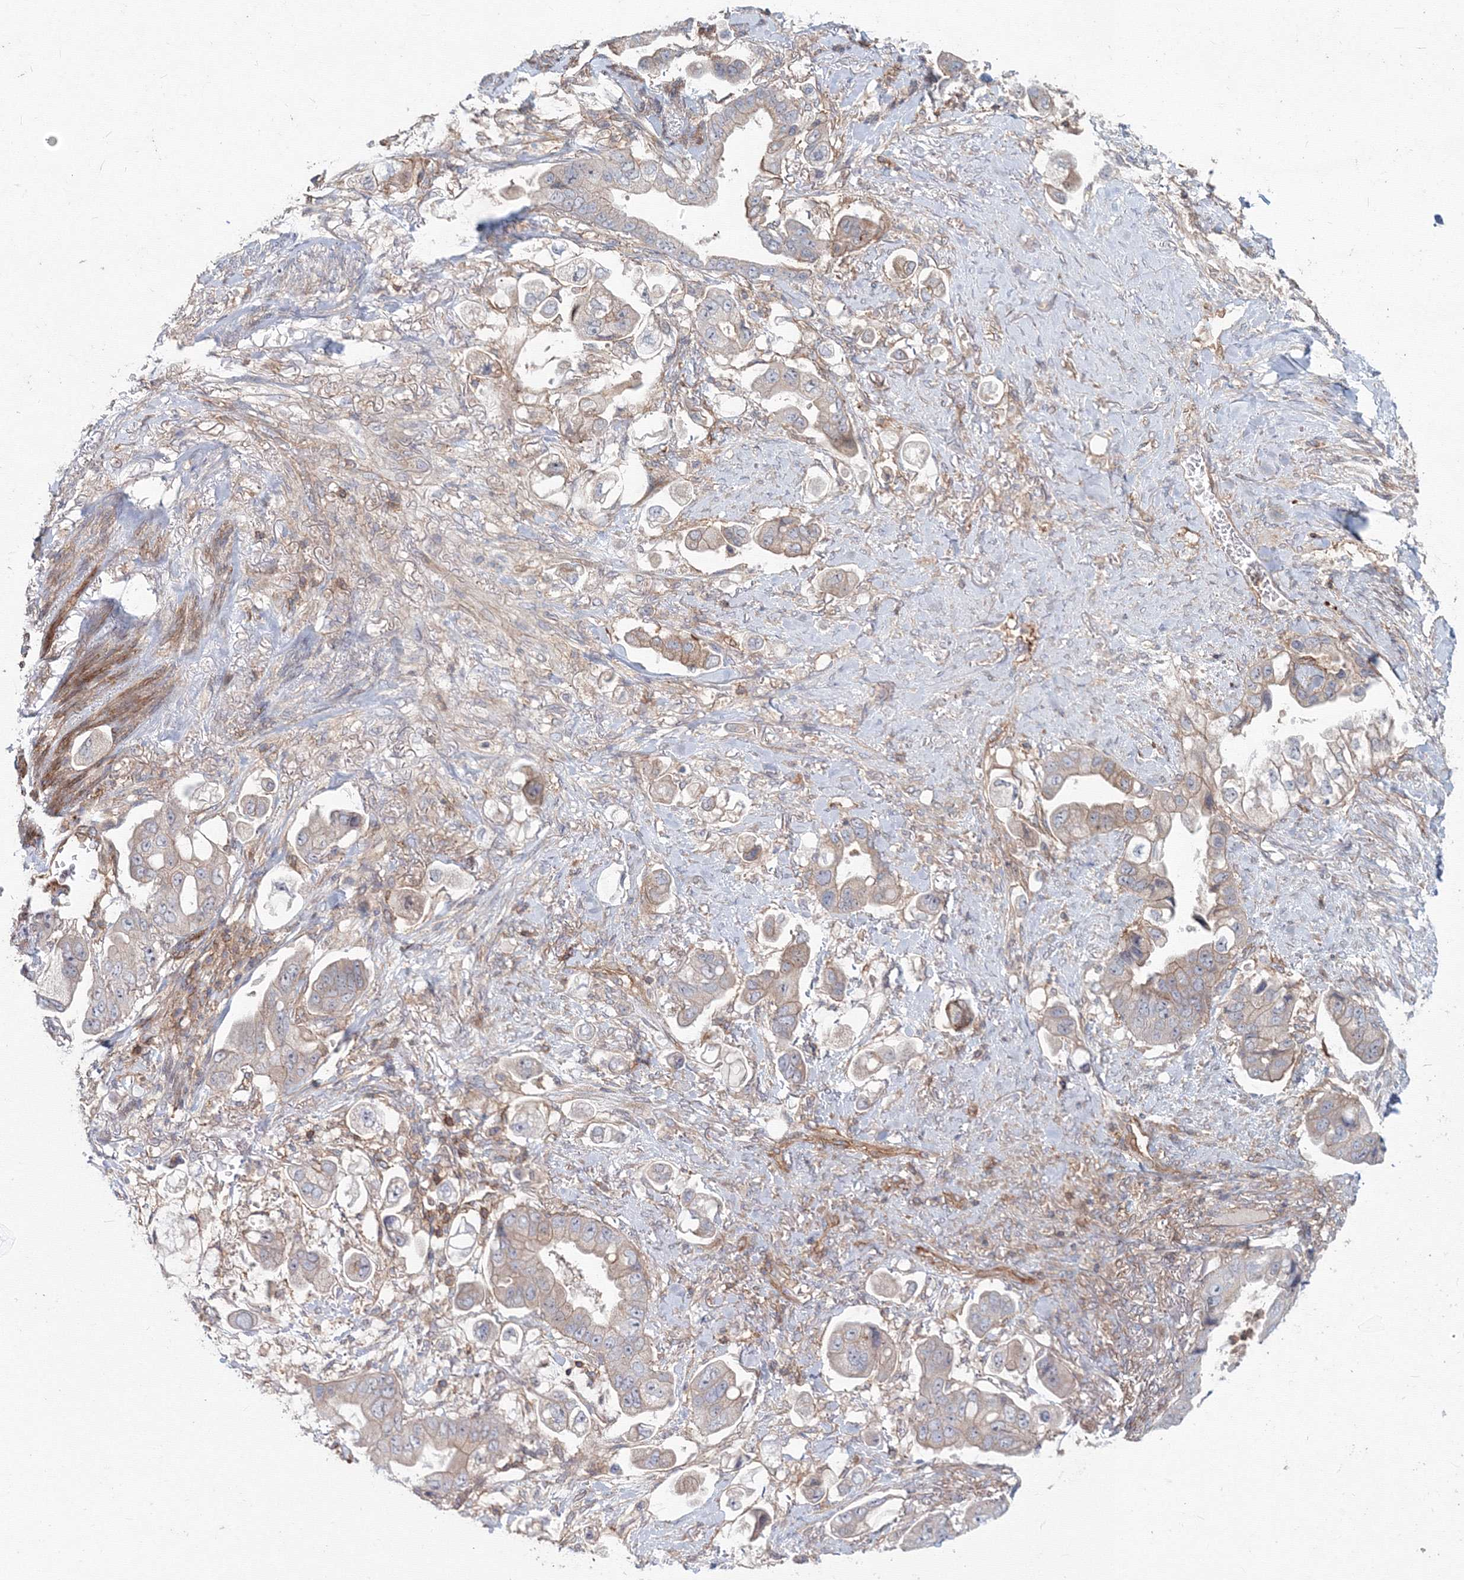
{"staining": {"intensity": "weak", "quantity": "25%-75%", "location": "cytoplasmic/membranous"}, "tissue": "stomach cancer", "cell_type": "Tumor cells", "image_type": "cancer", "snomed": [{"axis": "morphology", "description": "Adenocarcinoma, NOS"}, {"axis": "topography", "description": "Stomach"}], "caption": "Stomach cancer stained for a protein (brown) displays weak cytoplasmic/membranous positive staining in about 25%-75% of tumor cells.", "gene": "SH3PXD2A", "patient": {"sex": "male", "age": 62}}